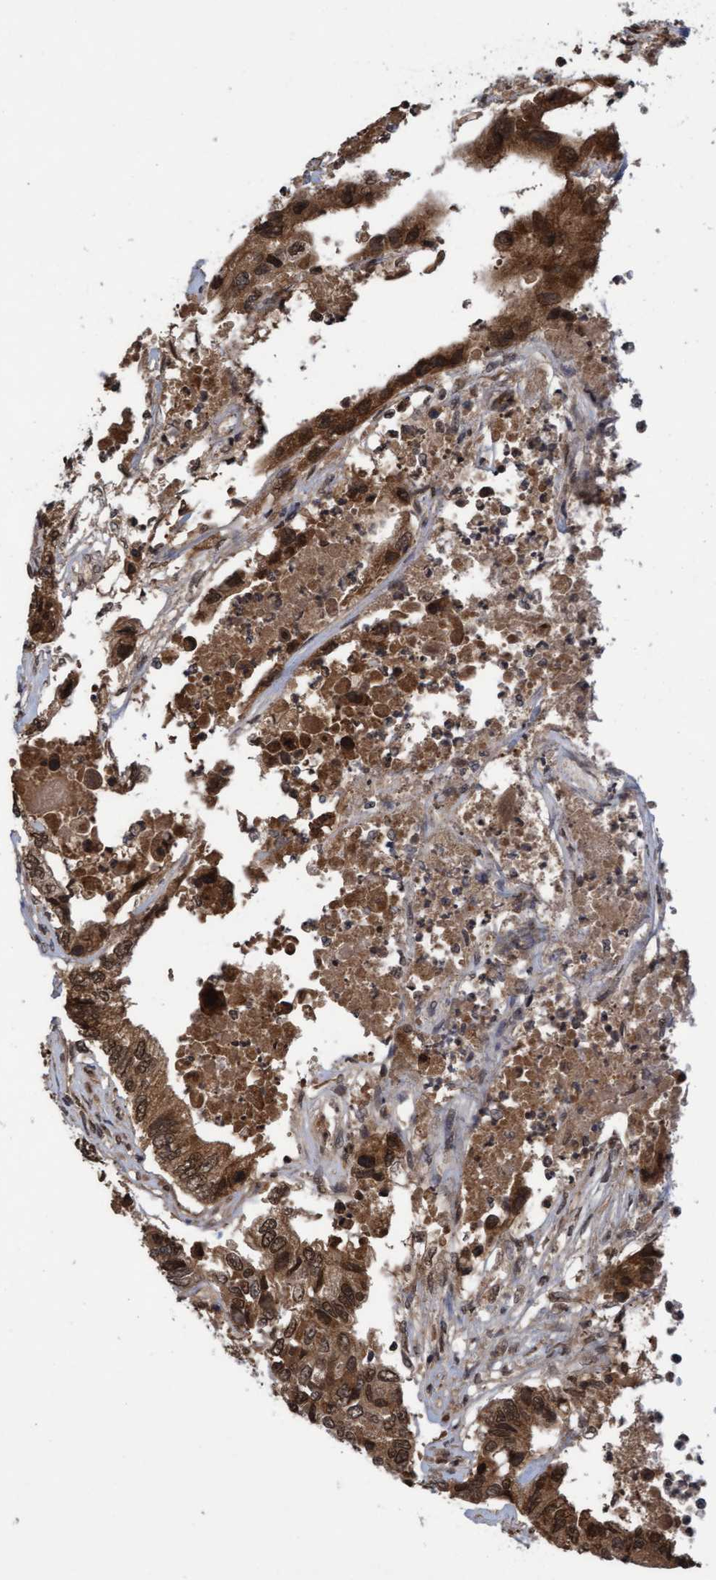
{"staining": {"intensity": "moderate", "quantity": ">75%", "location": "cytoplasmic/membranous,nuclear"}, "tissue": "colorectal cancer", "cell_type": "Tumor cells", "image_type": "cancer", "snomed": [{"axis": "morphology", "description": "Adenocarcinoma, NOS"}, {"axis": "topography", "description": "Colon"}], "caption": "Immunohistochemical staining of colorectal adenocarcinoma displays medium levels of moderate cytoplasmic/membranous and nuclear positivity in about >75% of tumor cells.", "gene": "WASF1", "patient": {"sex": "female", "age": 77}}